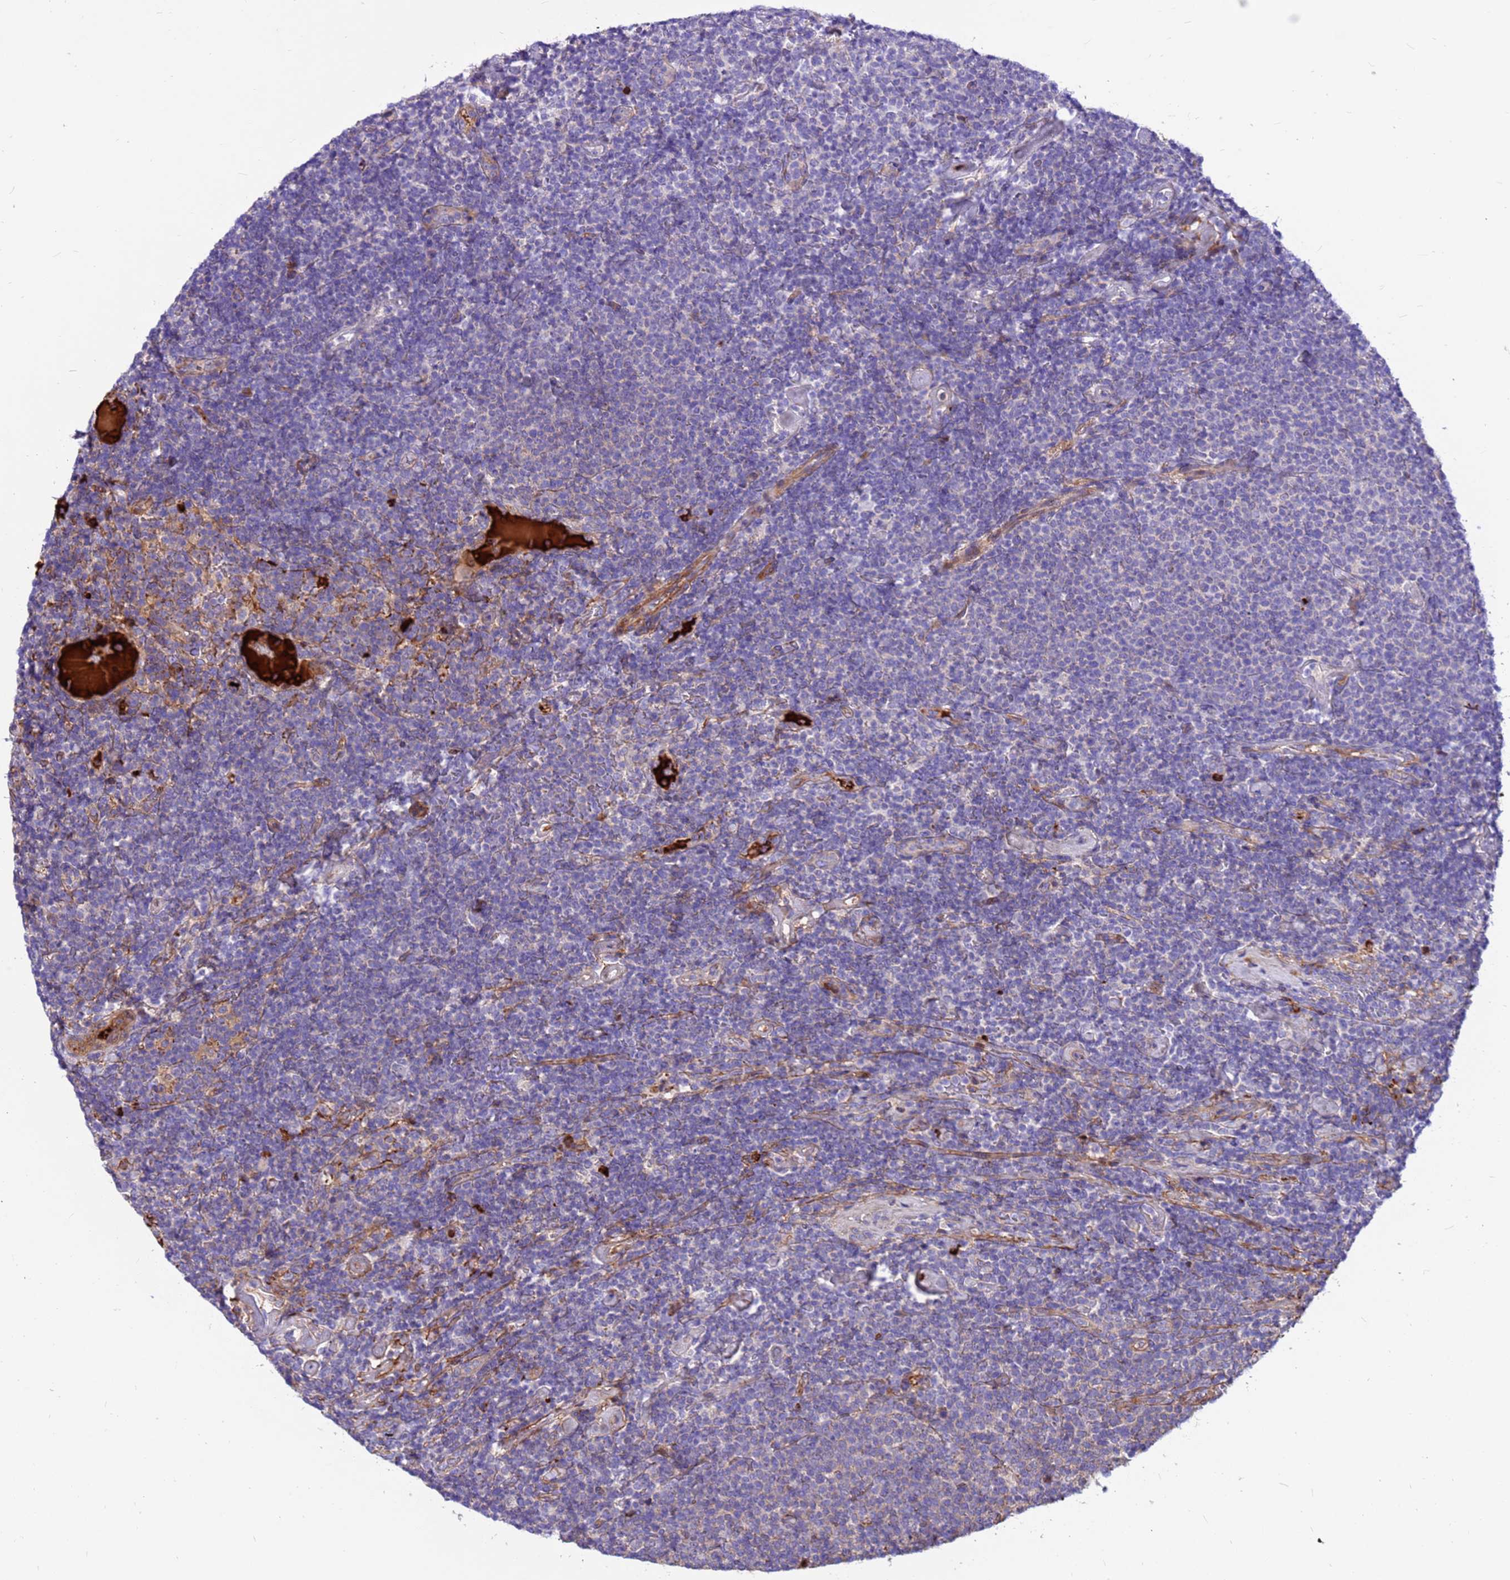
{"staining": {"intensity": "strong", "quantity": "<25%", "location": "cytoplasmic/membranous"}, "tissue": "lymphoma", "cell_type": "Tumor cells", "image_type": "cancer", "snomed": [{"axis": "morphology", "description": "Malignant lymphoma, non-Hodgkin's type, High grade"}, {"axis": "topography", "description": "Lymph node"}], "caption": "Protein expression analysis of human malignant lymphoma, non-Hodgkin's type (high-grade) reveals strong cytoplasmic/membranous staining in about <25% of tumor cells.", "gene": "CRHBP", "patient": {"sex": "male", "age": 61}}